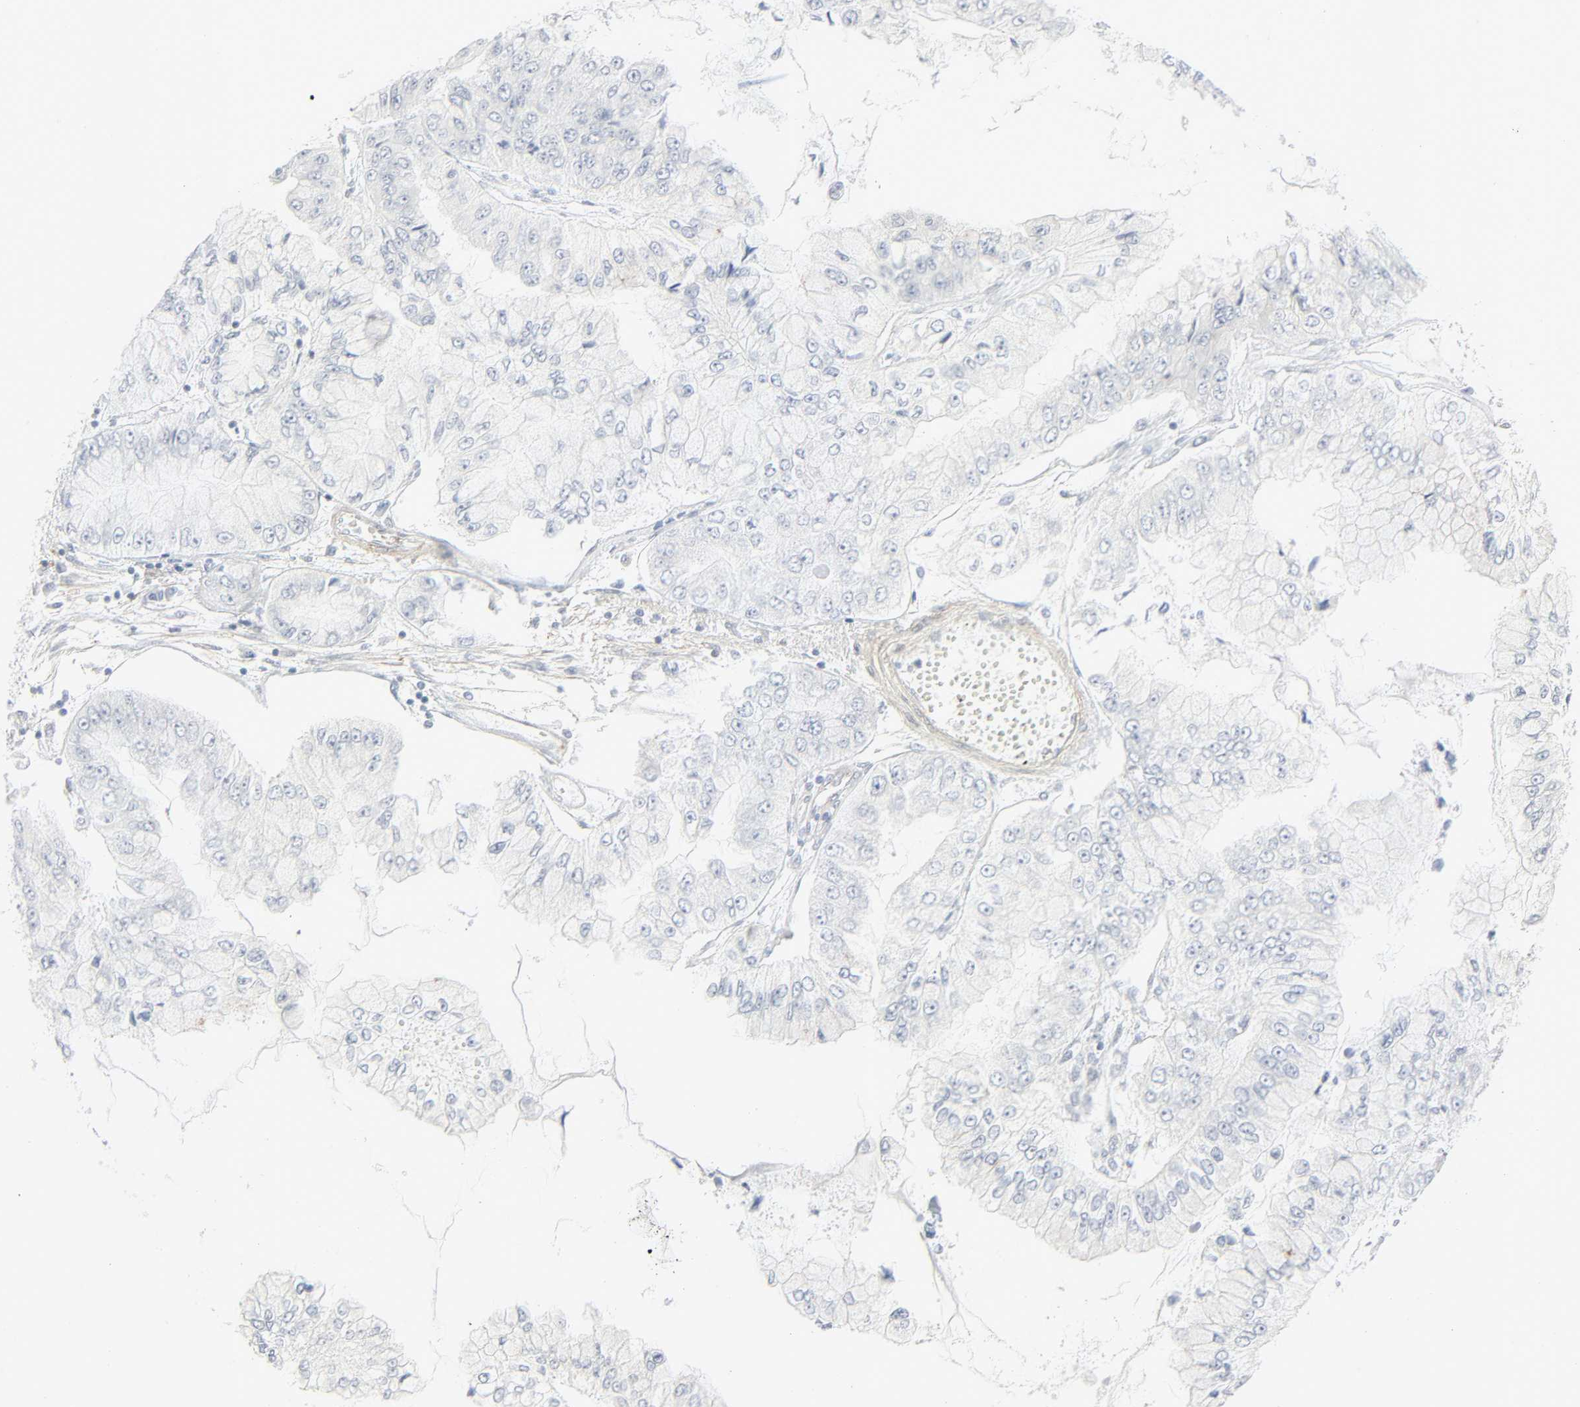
{"staining": {"intensity": "negative", "quantity": "none", "location": "none"}, "tissue": "liver cancer", "cell_type": "Tumor cells", "image_type": "cancer", "snomed": [{"axis": "morphology", "description": "Cholangiocarcinoma"}, {"axis": "topography", "description": "Liver"}], "caption": "This is an IHC histopathology image of human cholangiocarcinoma (liver). There is no staining in tumor cells.", "gene": "ZBTB16", "patient": {"sex": "female", "age": 79}}